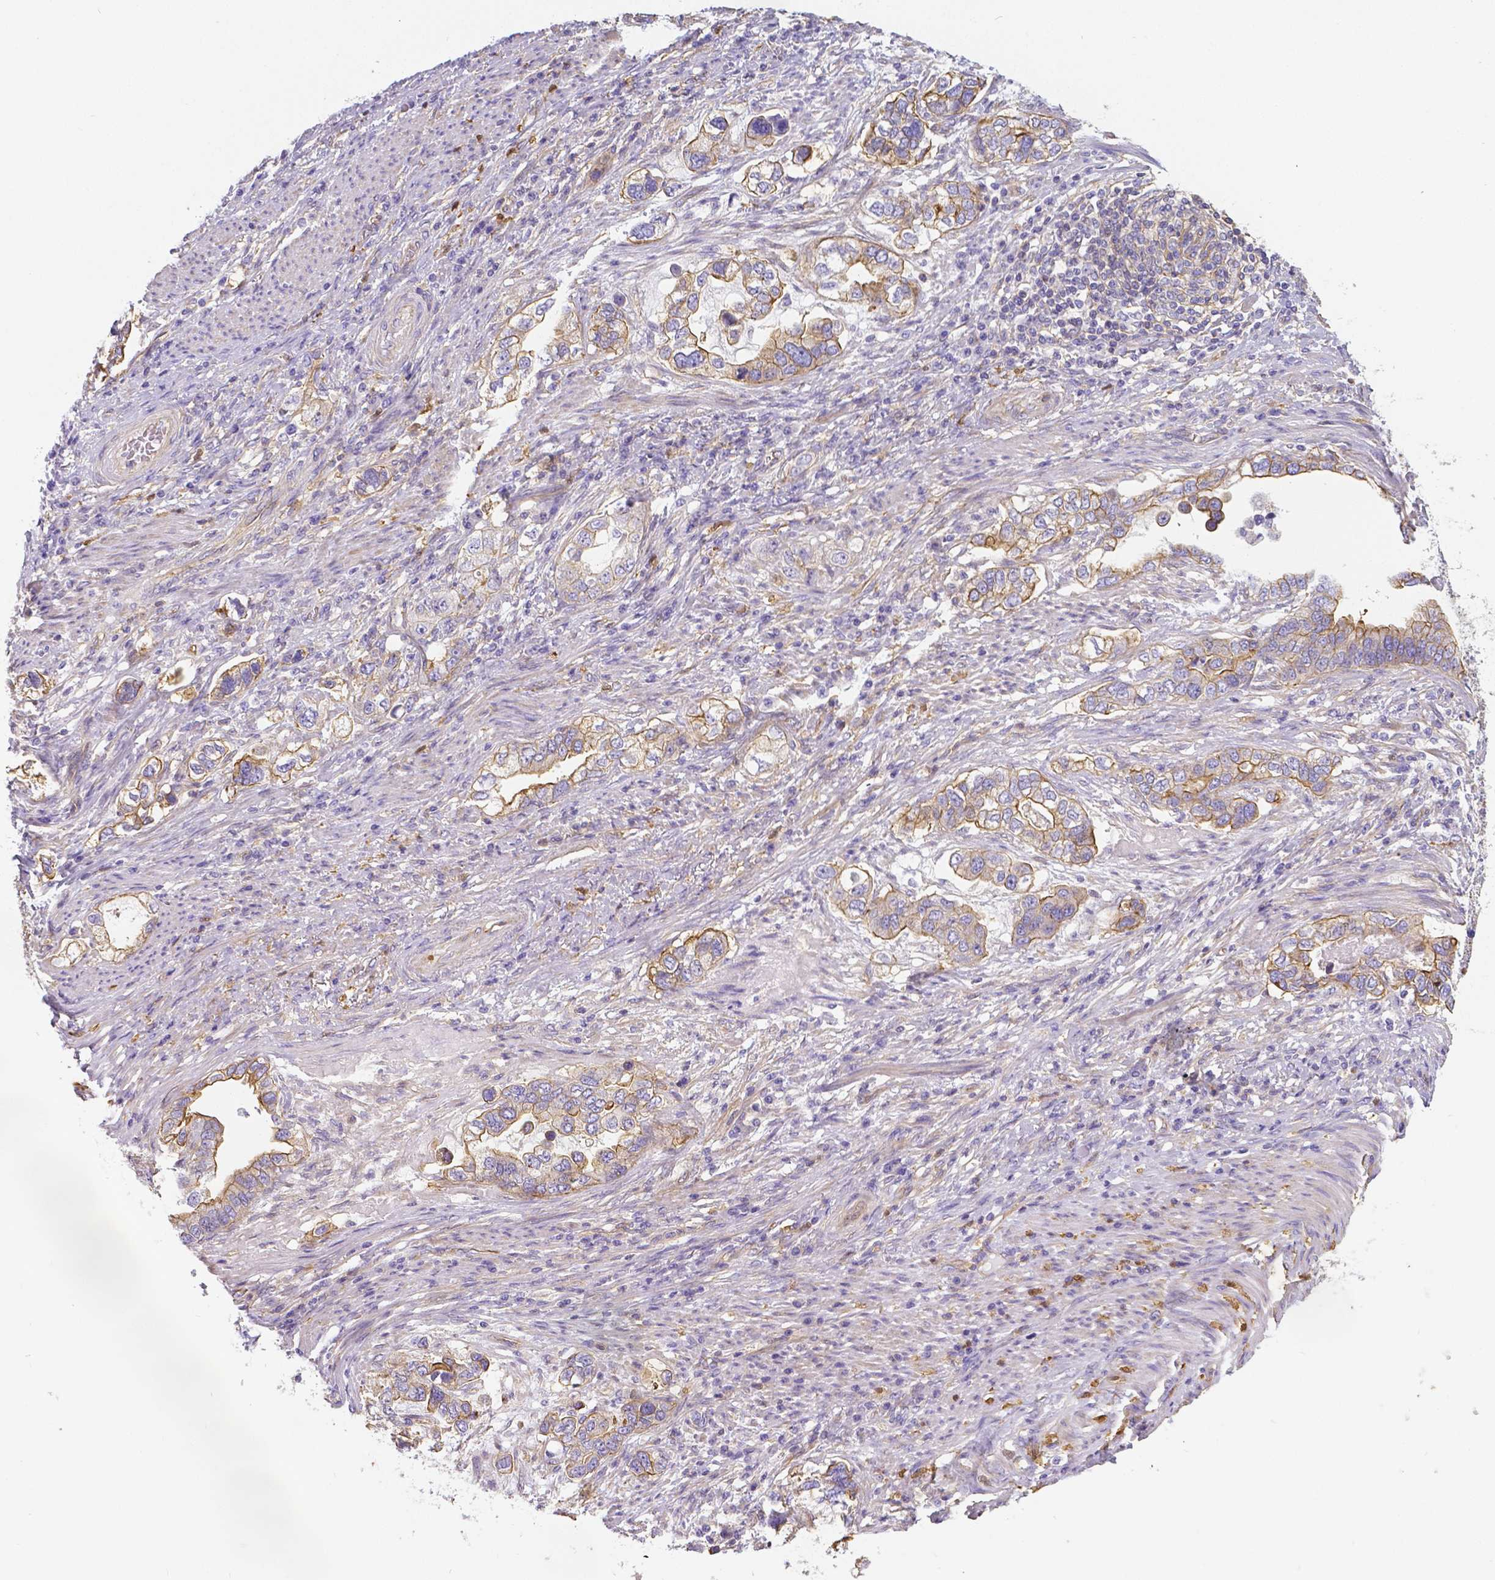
{"staining": {"intensity": "strong", "quantity": "25%-75%", "location": "cytoplasmic/membranous"}, "tissue": "stomach cancer", "cell_type": "Tumor cells", "image_type": "cancer", "snomed": [{"axis": "morphology", "description": "Adenocarcinoma, NOS"}, {"axis": "topography", "description": "Stomach, lower"}], "caption": "Stomach cancer was stained to show a protein in brown. There is high levels of strong cytoplasmic/membranous expression in about 25%-75% of tumor cells.", "gene": "CRMP1", "patient": {"sex": "female", "age": 93}}